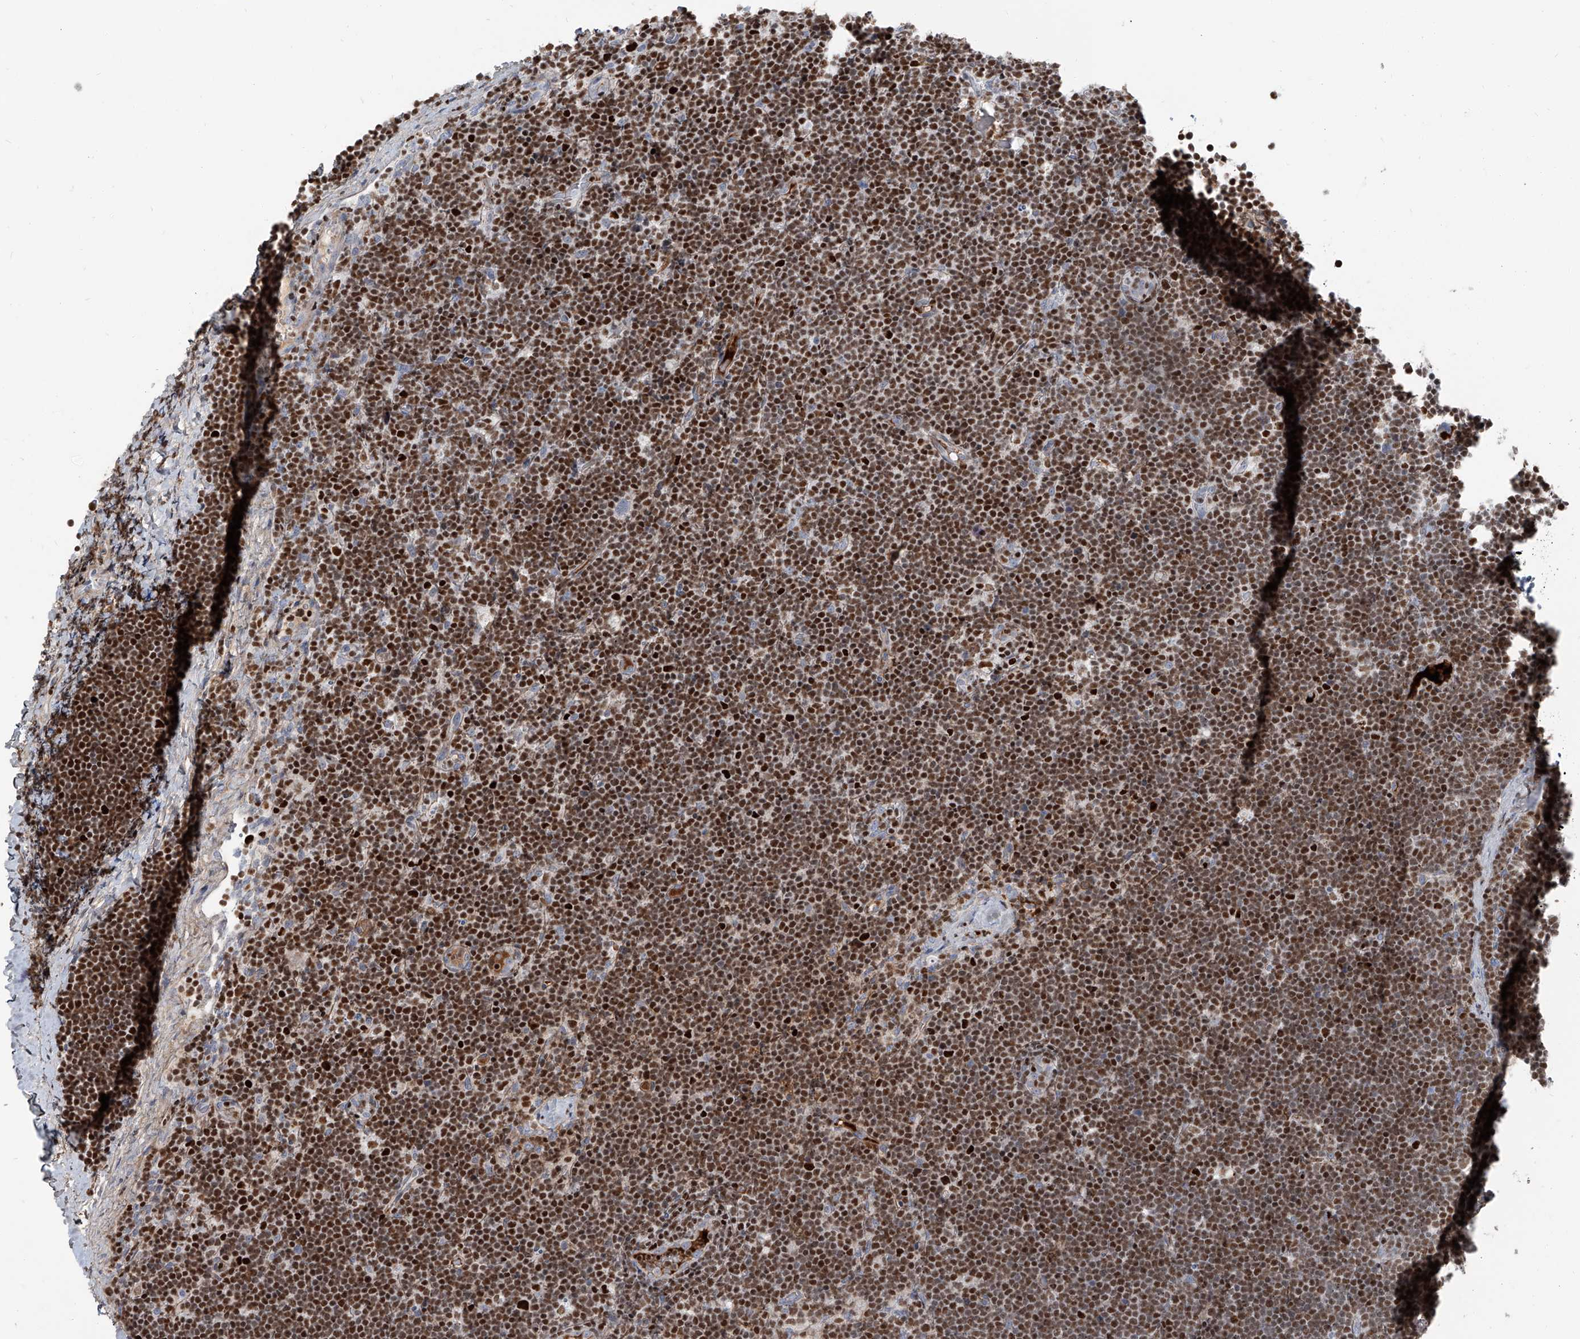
{"staining": {"intensity": "moderate", "quantity": ">75%", "location": "nuclear"}, "tissue": "lymphoma", "cell_type": "Tumor cells", "image_type": "cancer", "snomed": [{"axis": "morphology", "description": "Malignant lymphoma, non-Hodgkin's type, High grade"}, {"axis": "topography", "description": "Lymph node"}], "caption": "Tumor cells exhibit moderate nuclear expression in approximately >75% of cells in lymphoma.", "gene": "HOXA3", "patient": {"sex": "male", "age": 13}}